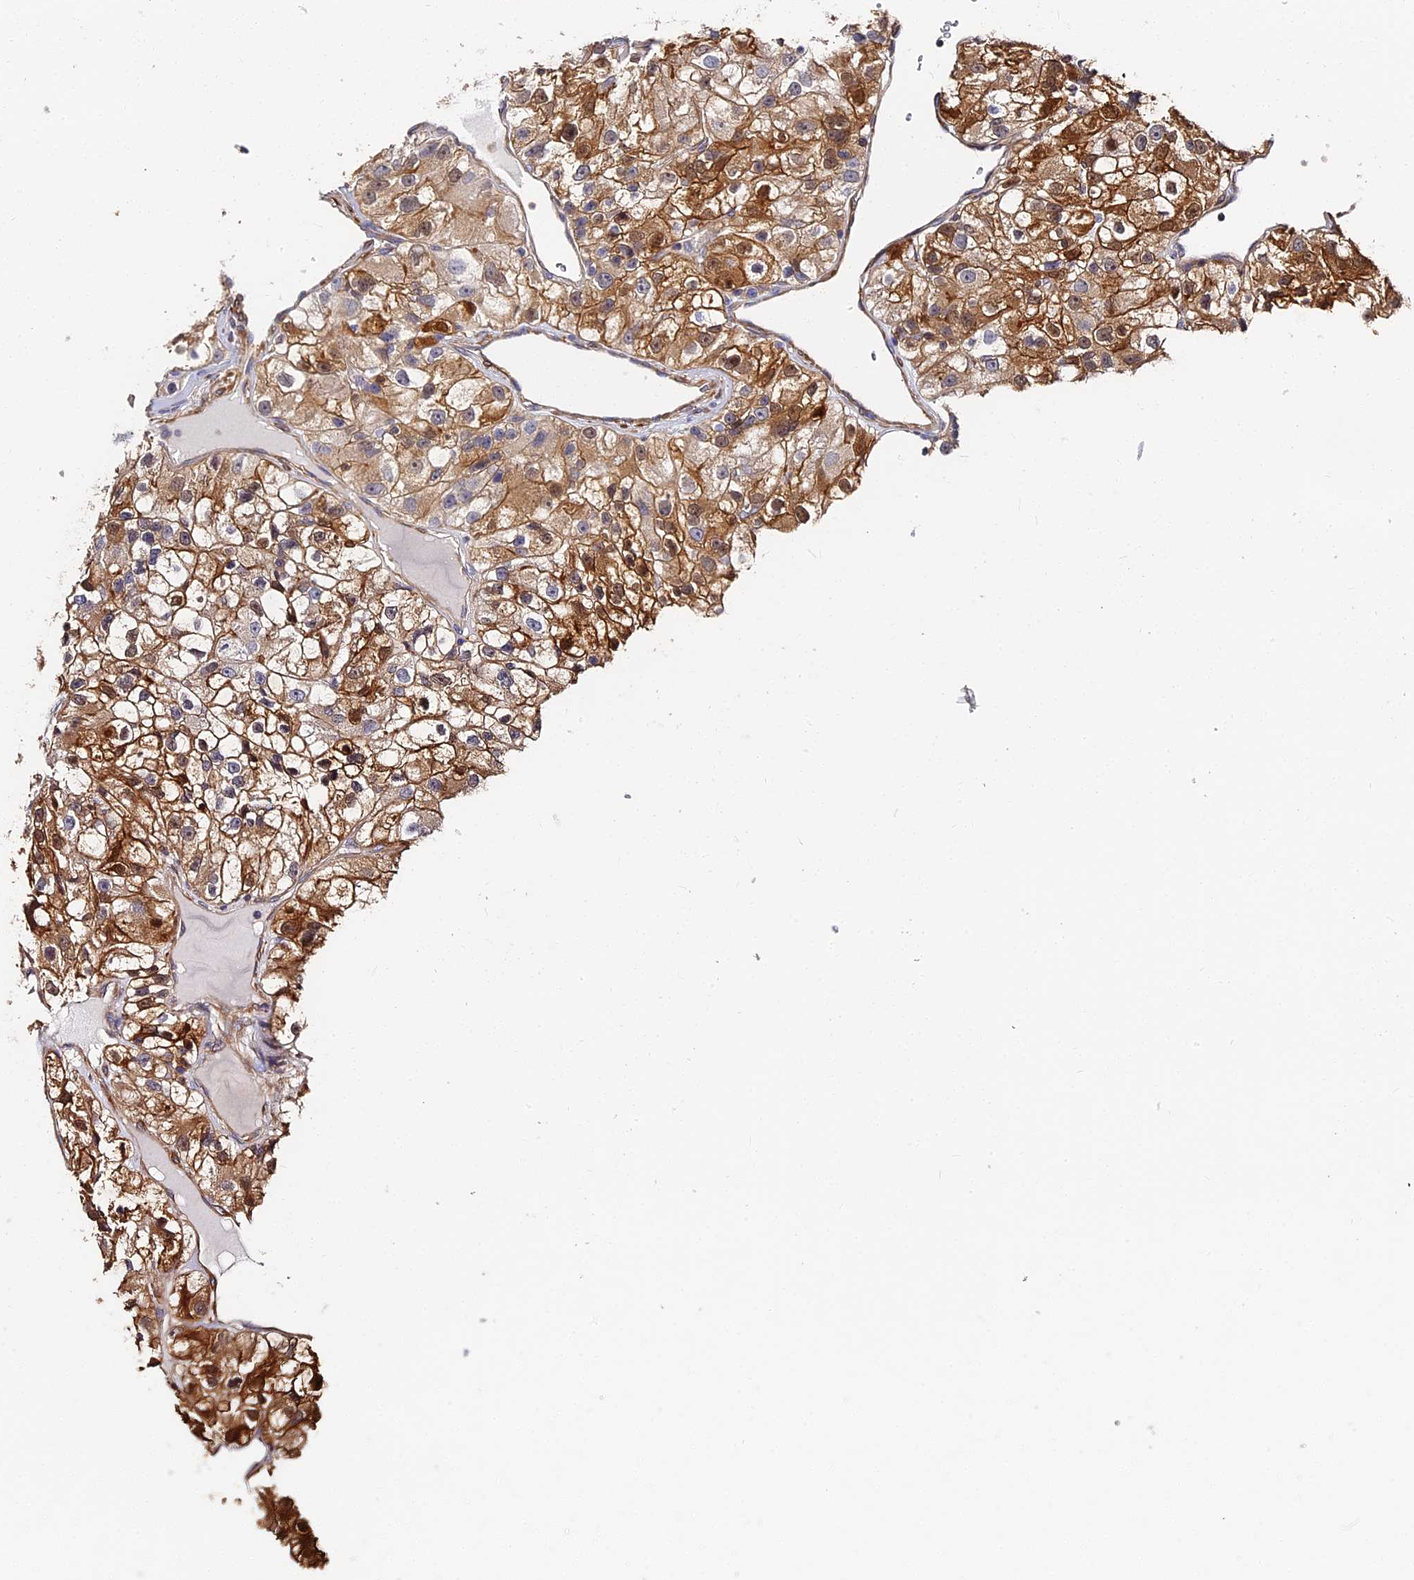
{"staining": {"intensity": "moderate", "quantity": ">75%", "location": "cytoplasmic/membranous,nuclear"}, "tissue": "renal cancer", "cell_type": "Tumor cells", "image_type": "cancer", "snomed": [{"axis": "morphology", "description": "Adenocarcinoma, NOS"}, {"axis": "topography", "description": "Kidney"}], "caption": "Protein expression analysis of human renal cancer (adenocarcinoma) reveals moderate cytoplasmic/membranous and nuclear staining in approximately >75% of tumor cells. Ihc stains the protein of interest in brown and the nuclei are stained blue.", "gene": "CCDC113", "patient": {"sex": "female", "age": 57}}